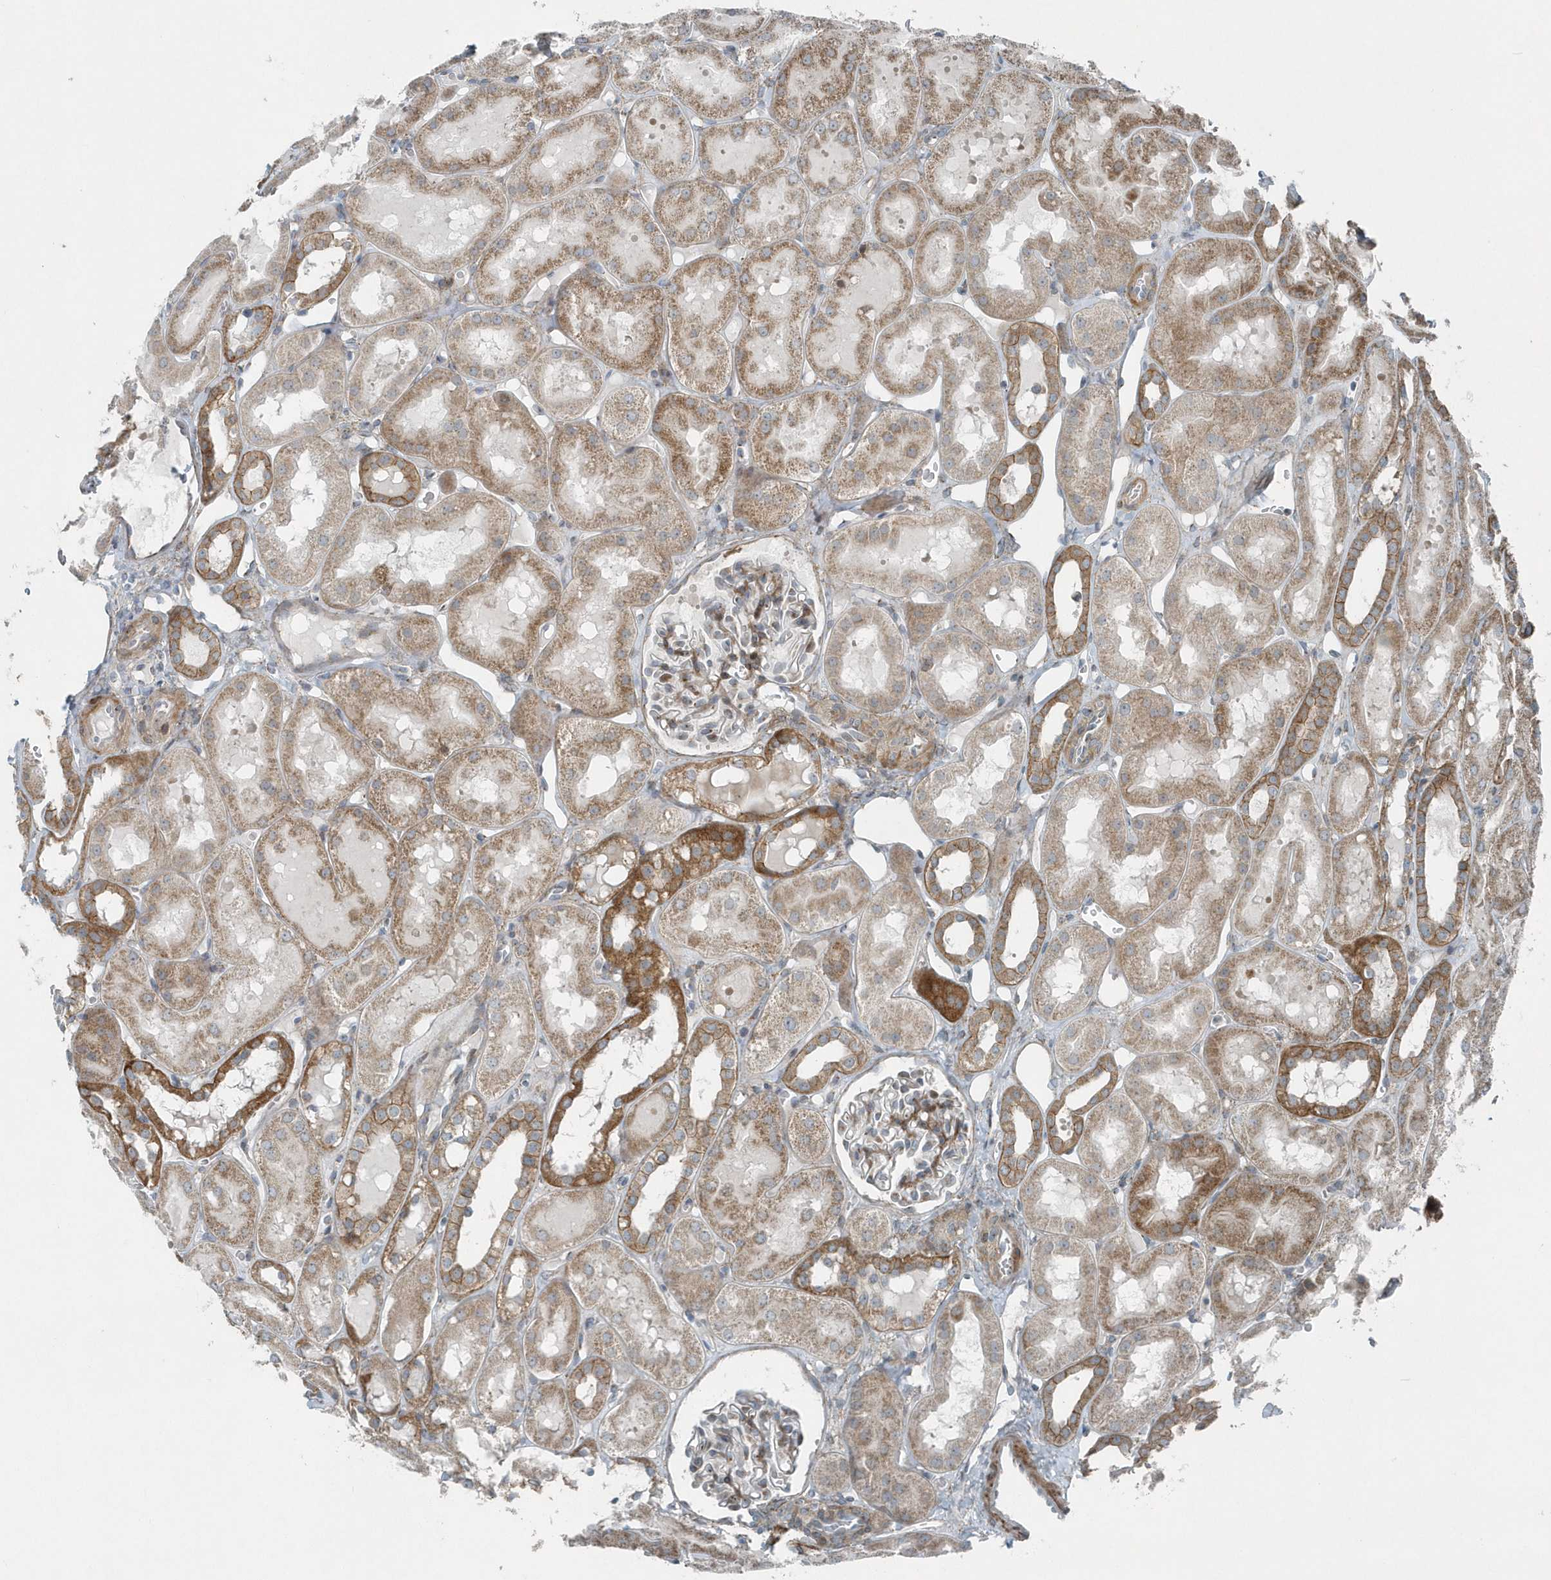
{"staining": {"intensity": "moderate", "quantity": "25%-75%", "location": "cytoplasmic/membranous"}, "tissue": "kidney", "cell_type": "Cells in glomeruli", "image_type": "normal", "snomed": [{"axis": "morphology", "description": "Normal tissue, NOS"}, {"axis": "topography", "description": "Kidney"}, {"axis": "topography", "description": "Urinary bladder"}], "caption": "Protein analysis of unremarkable kidney demonstrates moderate cytoplasmic/membranous positivity in about 25%-75% of cells in glomeruli.", "gene": "GCC2", "patient": {"sex": "male", "age": 16}}